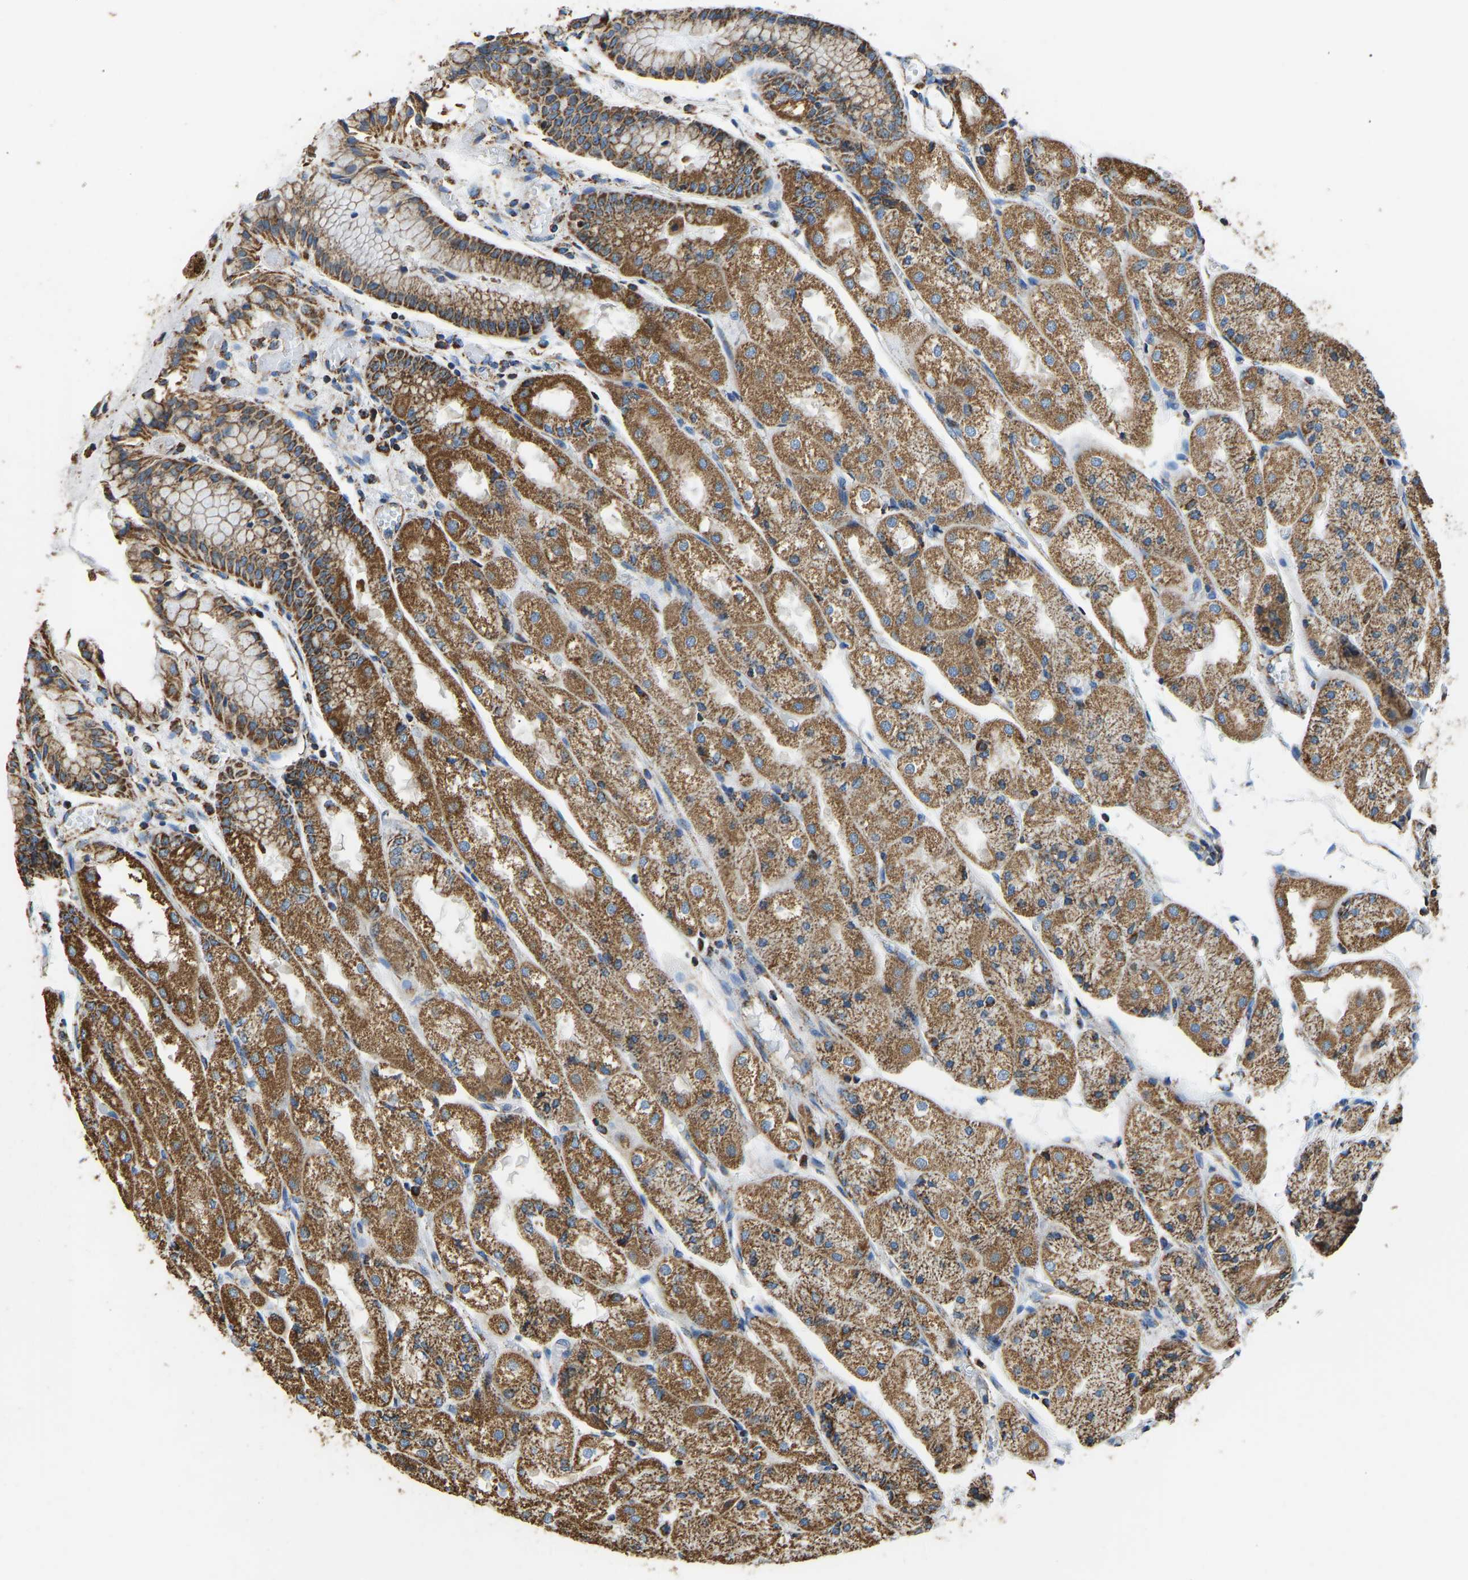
{"staining": {"intensity": "moderate", "quantity": ">75%", "location": "cytoplasmic/membranous"}, "tissue": "stomach", "cell_type": "Glandular cells", "image_type": "normal", "snomed": [{"axis": "morphology", "description": "Normal tissue, NOS"}, {"axis": "topography", "description": "Stomach, upper"}], "caption": "Moderate cytoplasmic/membranous protein expression is seen in approximately >75% of glandular cells in stomach.", "gene": "IRX6", "patient": {"sex": "male", "age": 72}}